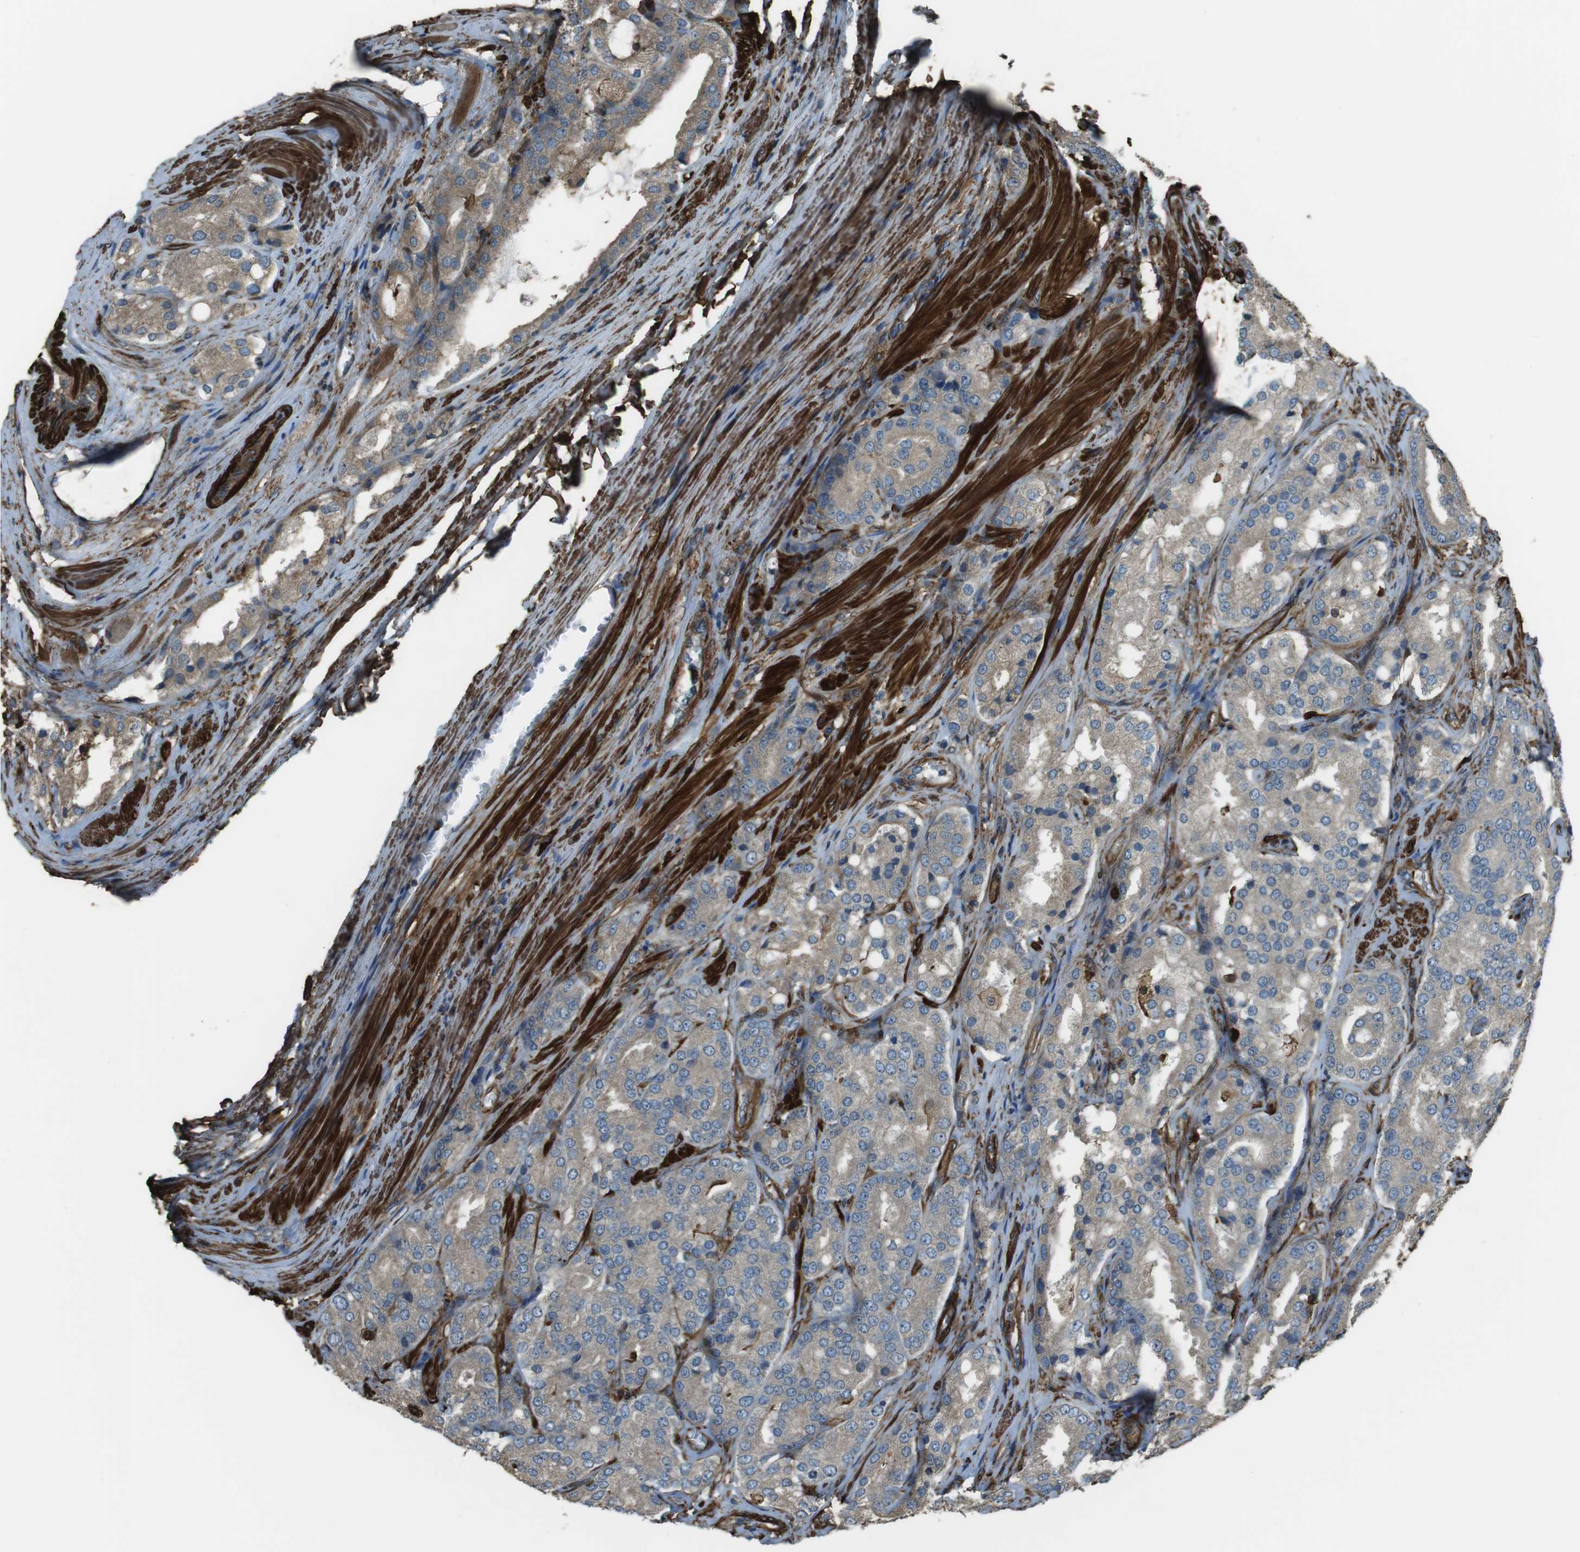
{"staining": {"intensity": "moderate", "quantity": ">75%", "location": "cytoplasmic/membranous"}, "tissue": "prostate cancer", "cell_type": "Tumor cells", "image_type": "cancer", "snomed": [{"axis": "morphology", "description": "Adenocarcinoma, High grade"}, {"axis": "topography", "description": "Prostate"}], "caption": "A brown stain labels moderate cytoplasmic/membranous expression of a protein in human adenocarcinoma (high-grade) (prostate) tumor cells.", "gene": "SFT2D1", "patient": {"sex": "male", "age": 65}}